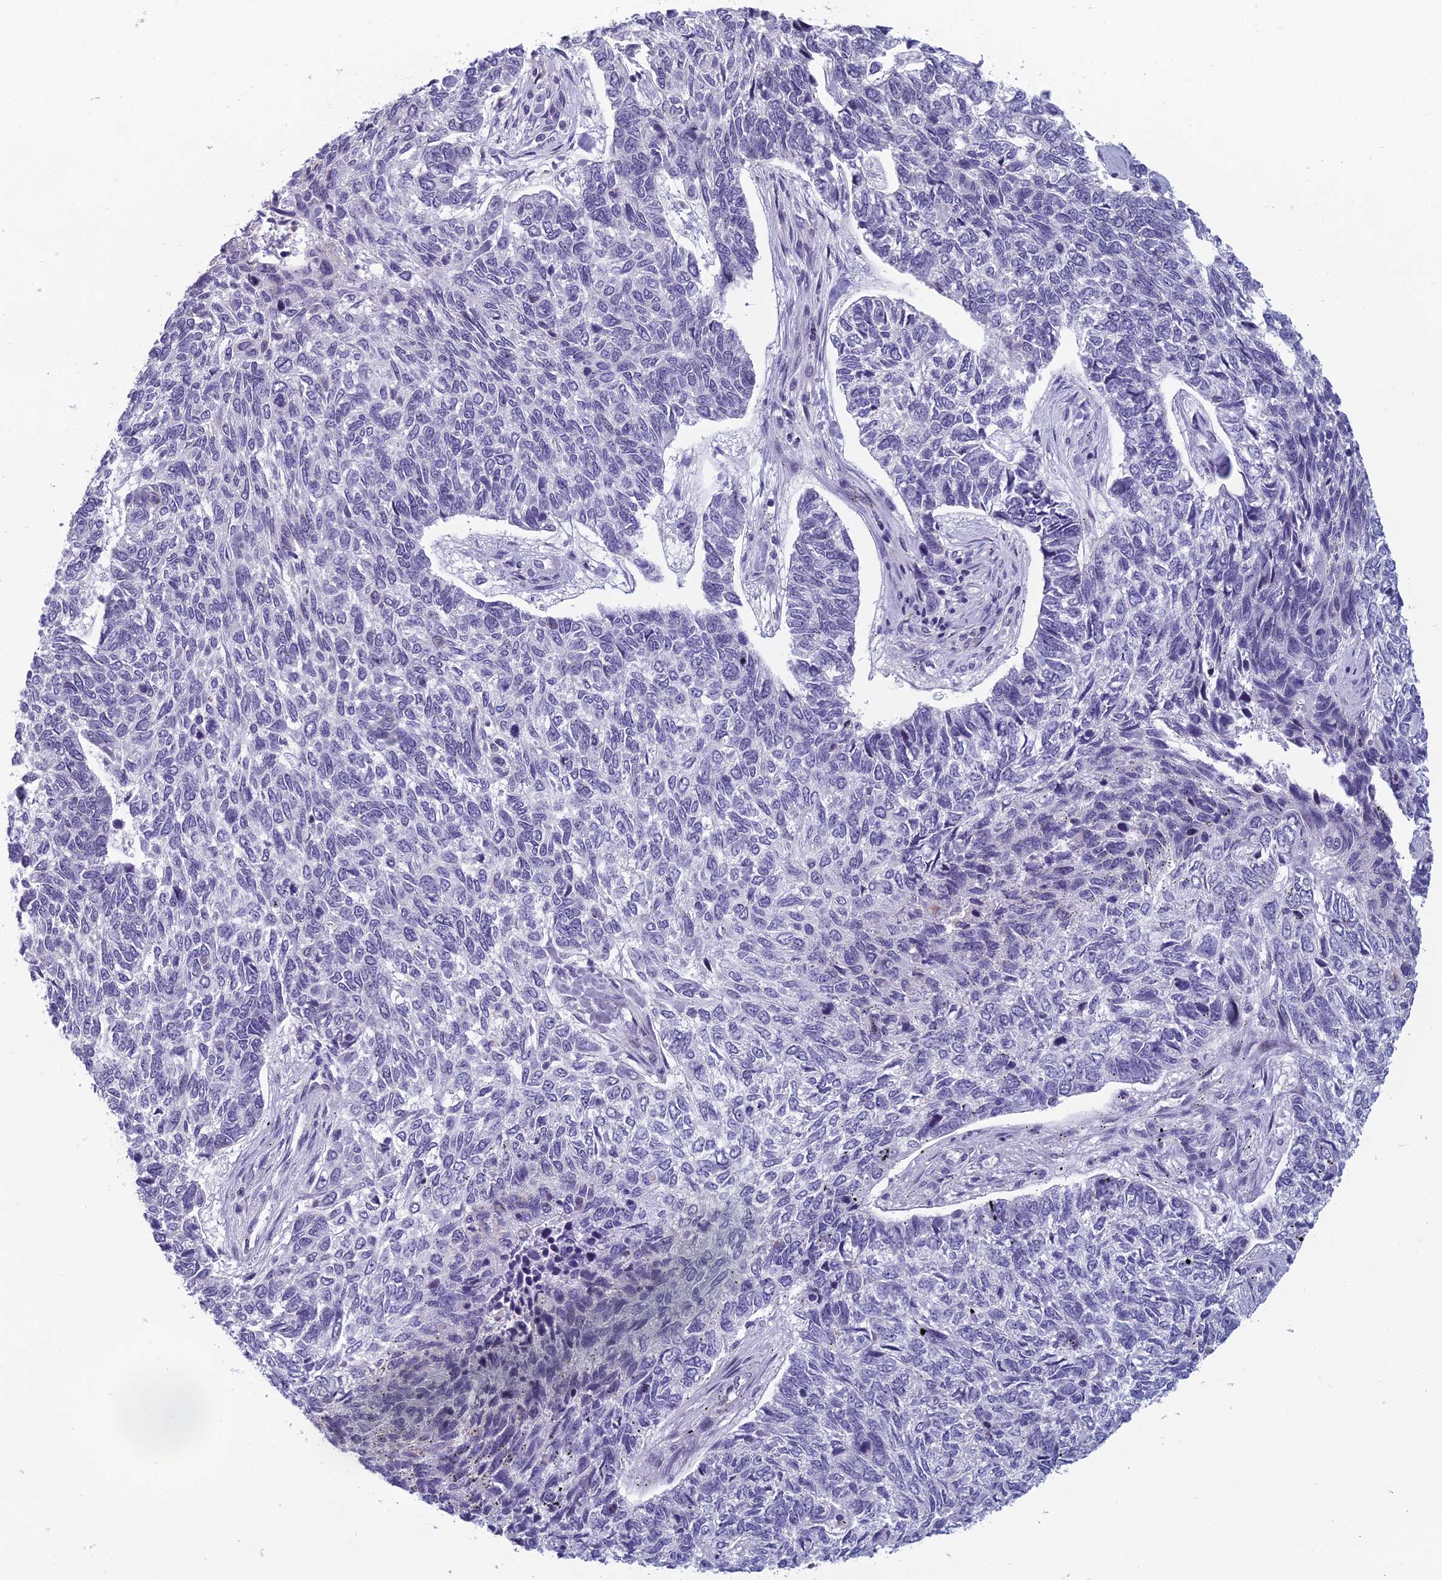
{"staining": {"intensity": "negative", "quantity": "none", "location": "none"}, "tissue": "skin cancer", "cell_type": "Tumor cells", "image_type": "cancer", "snomed": [{"axis": "morphology", "description": "Basal cell carcinoma"}, {"axis": "topography", "description": "Skin"}], "caption": "Human basal cell carcinoma (skin) stained for a protein using IHC displays no positivity in tumor cells.", "gene": "RGS17", "patient": {"sex": "female", "age": 65}}